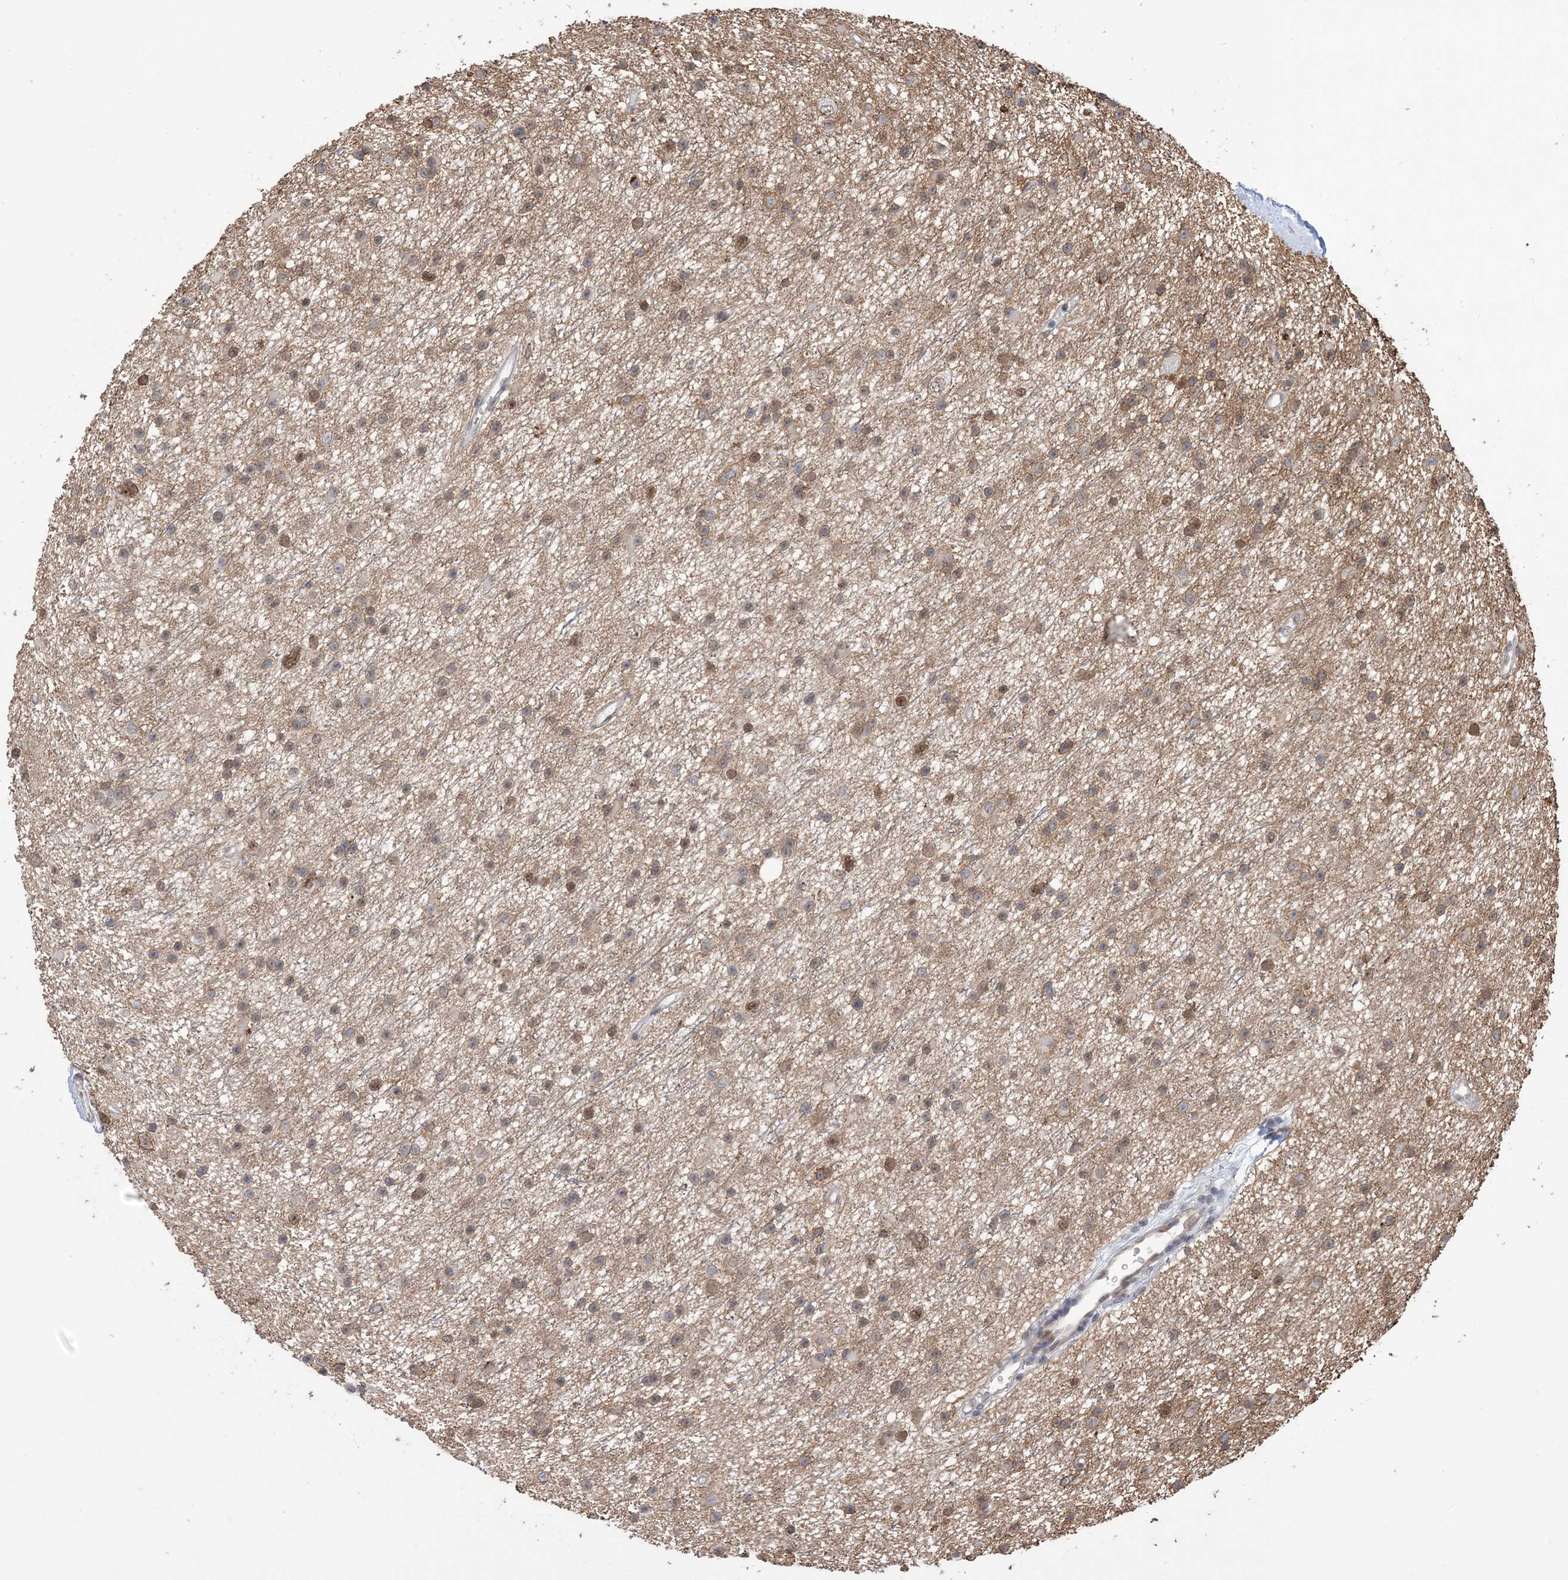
{"staining": {"intensity": "moderate", "quantity": "25%-75%", "location": "cytoplasmic/membranous,nuclear"}, "tissue": "glioma", "cell_type": "Tumor cells", "image_type": "cancer", "snomed": [{"axis": "morphology", "description": "Glioma, malignant, Low grade"}, {"axis": "topography", "description": "Cerebral cortex"}], "caption": "Immunohistochemical staining of human glioma shows moderate cytoplasmic/membranous and nuclear protein staining in about 25%-75% of tumor cells. (brown staining indicates protein expression, while blue staining denotes nuclei).", "gene": "ZNF8", "patient": {"sex": "female", "age": 39}}